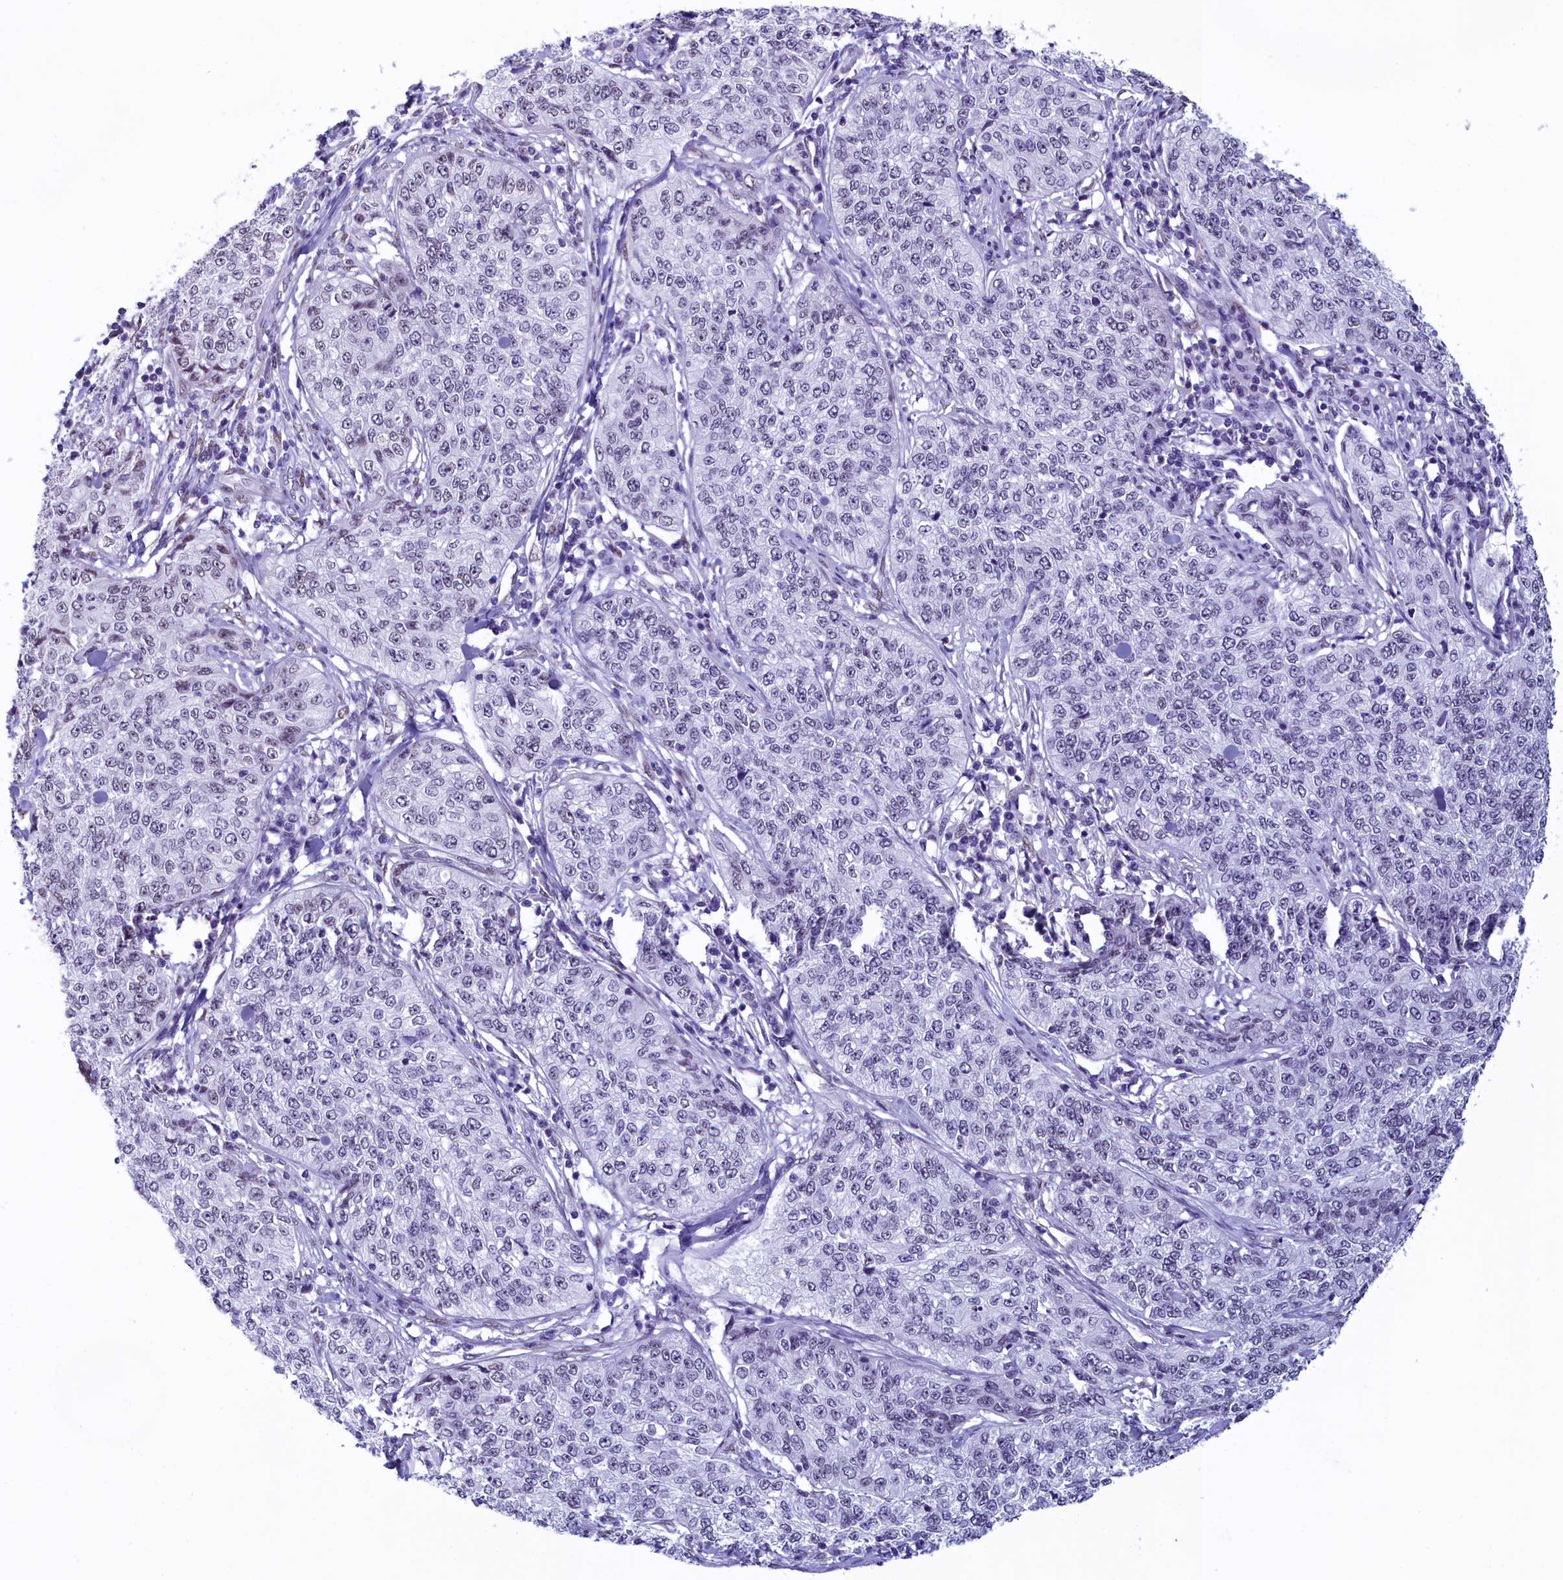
{"staining": {"intensity": "negative", "quantity": "none", "location": "none"}, "tissue": "cervical cancer", "cell_type": "Tumor cells", "image_type": "cancer", "snomed": [{"axis": "morphology", "description": "Squamous cell carcinoma, NOS"}, {"axis": "topography", "description": "Cervix"}], "caption": "The image reveals no significant expression in tumor cells of cervical squamous cell carcinoma. (IHC, brightfield microscopy, high magnification).", "gene": "SUGP2", "patient": {"sex": "female", "age": 35}}